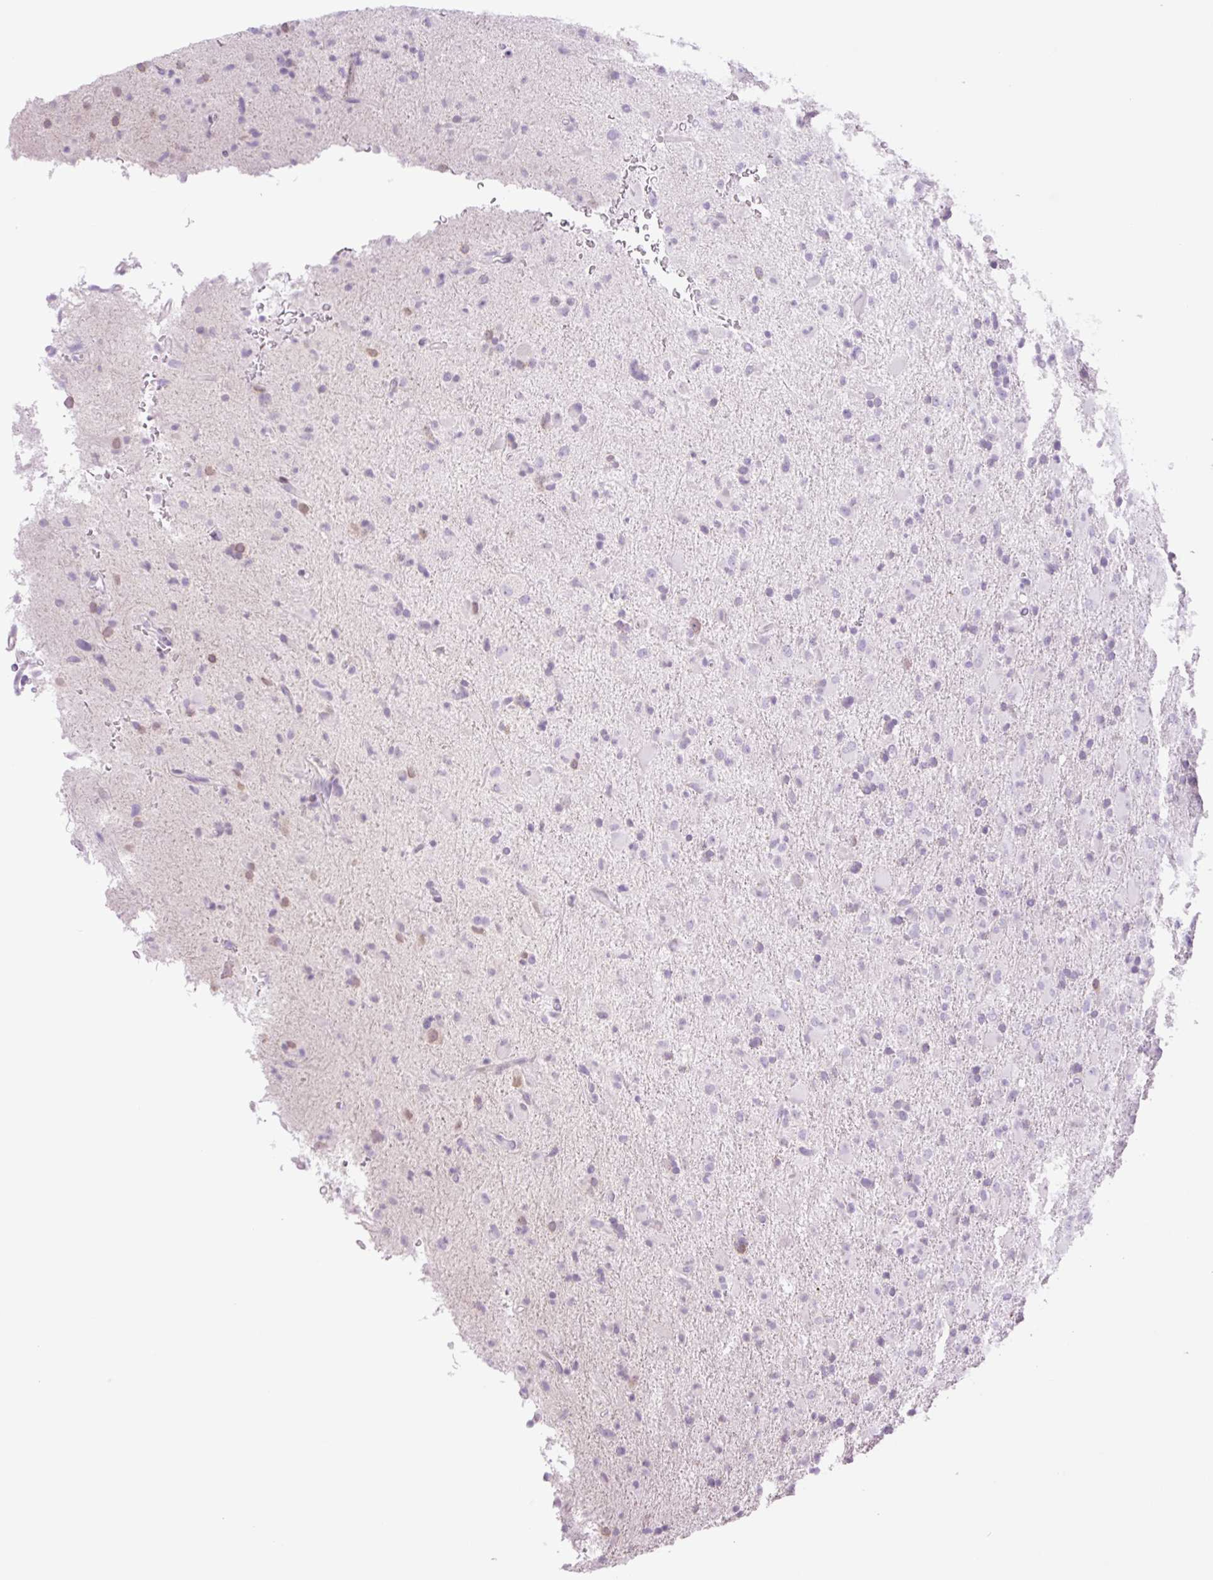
{"staining": {"intensity": "negative", "quantity": "none", "location": "none"}, "tissue": "glioma", "cell_type": "Tumor cells", "image_type": "cancer", "snomed": [{"axis": "morphology", "description": "Glioma, malignant, Low grade"}, {"axis": "topography", "description": "Brain"}], "caption": "An image of human malignant glioma (low-grade) is negative for staining in tumor cells.", "gene": "TBX15", "patient": {"sex": "male", "age": 65}}